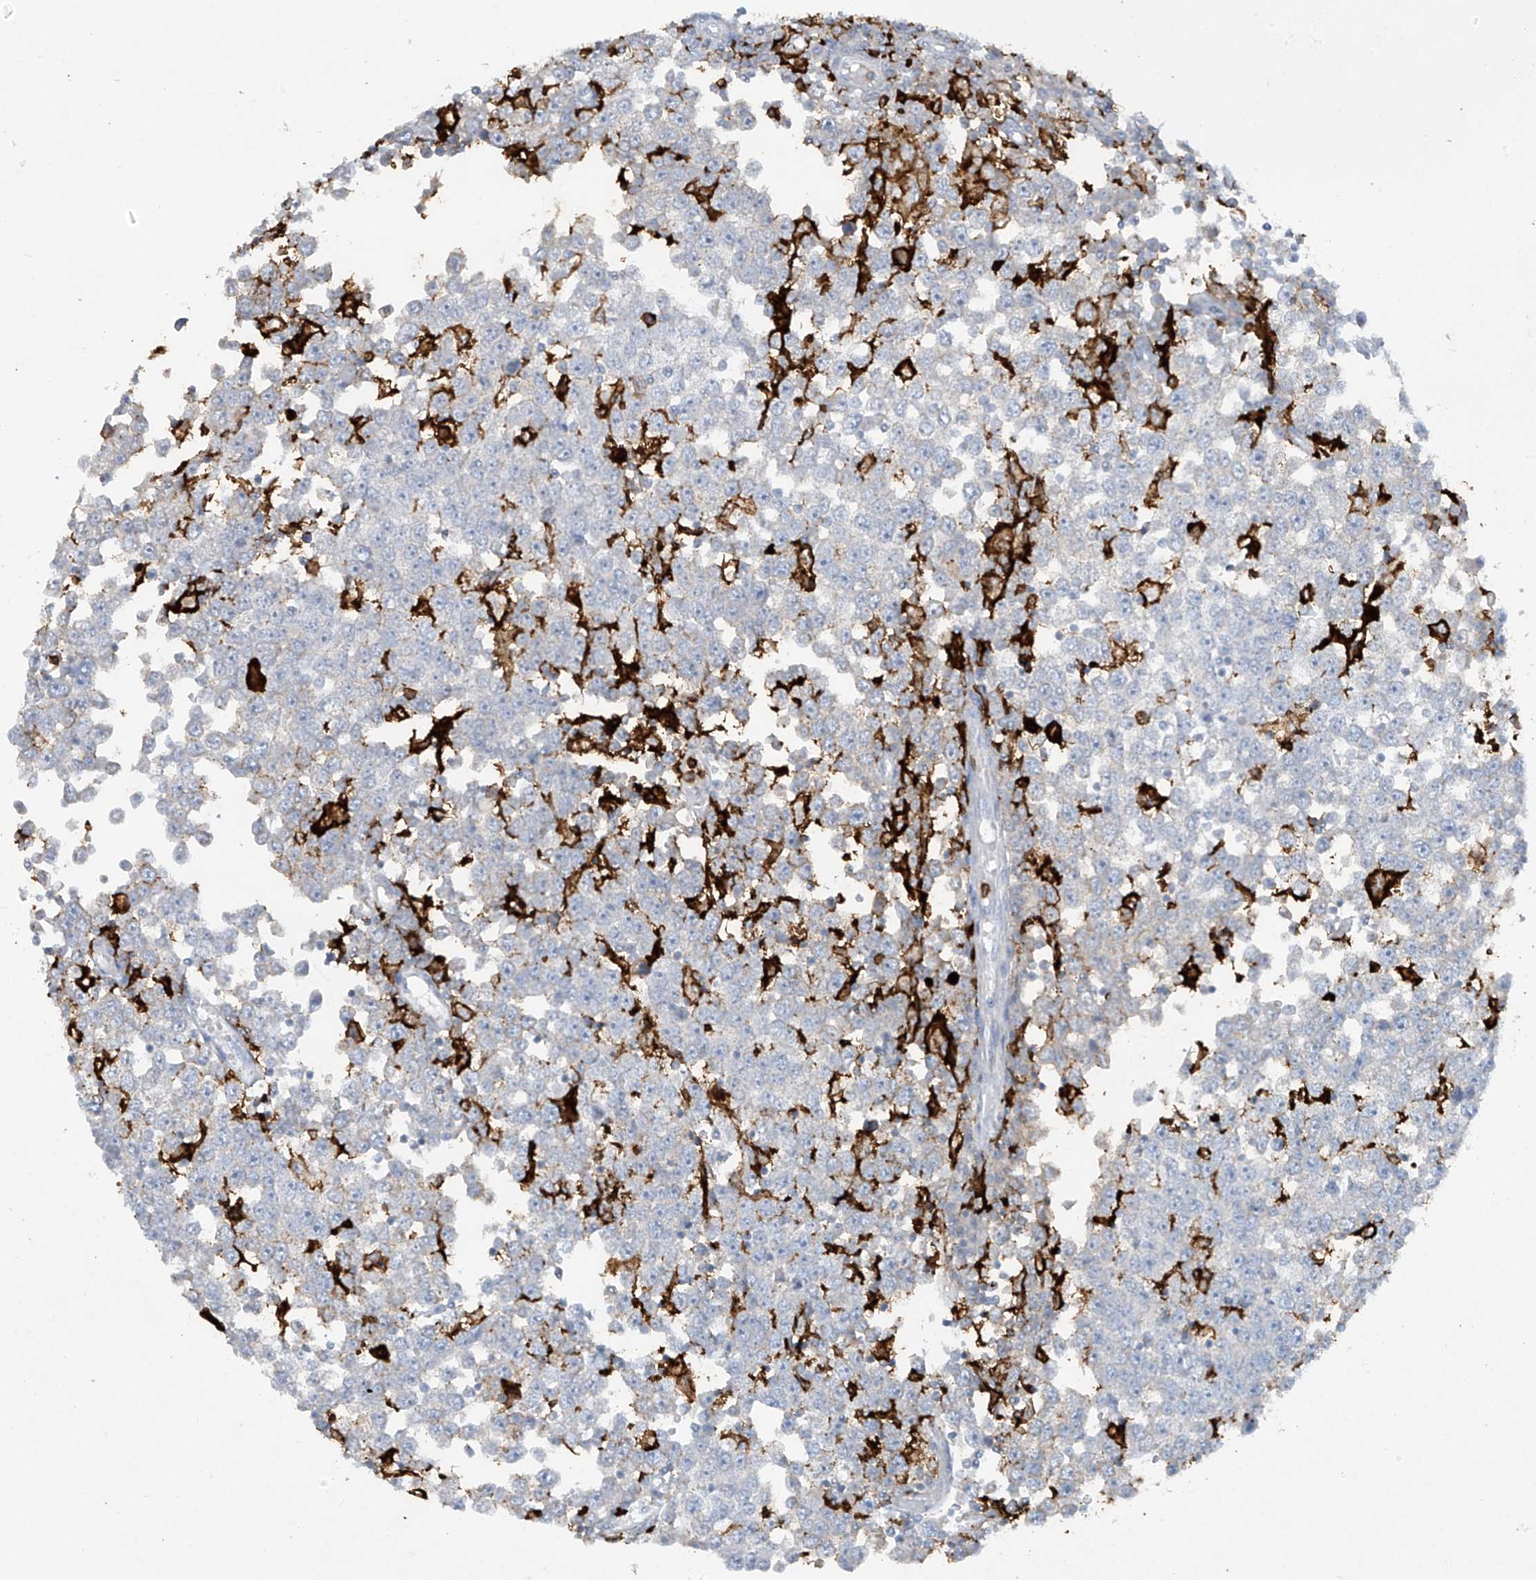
{"staining": {"intensity": "negative", "quantity": "none", "location": "none"}, "tissue": "testis cancer", "cell_type": "Tumor cells", "image_type": "cancer", "snomed": [{"axis": "morphology", "description": "Seminoma, NOS"}, {"axis": "topography", "description": "Testis"}], "caption": "A photomicrograph of testis seminoma stained for a protein exhibits no brown staining in tumor cells.", "gene": "FCGR3A", "patient": {"sex": "male", "age": 65}}